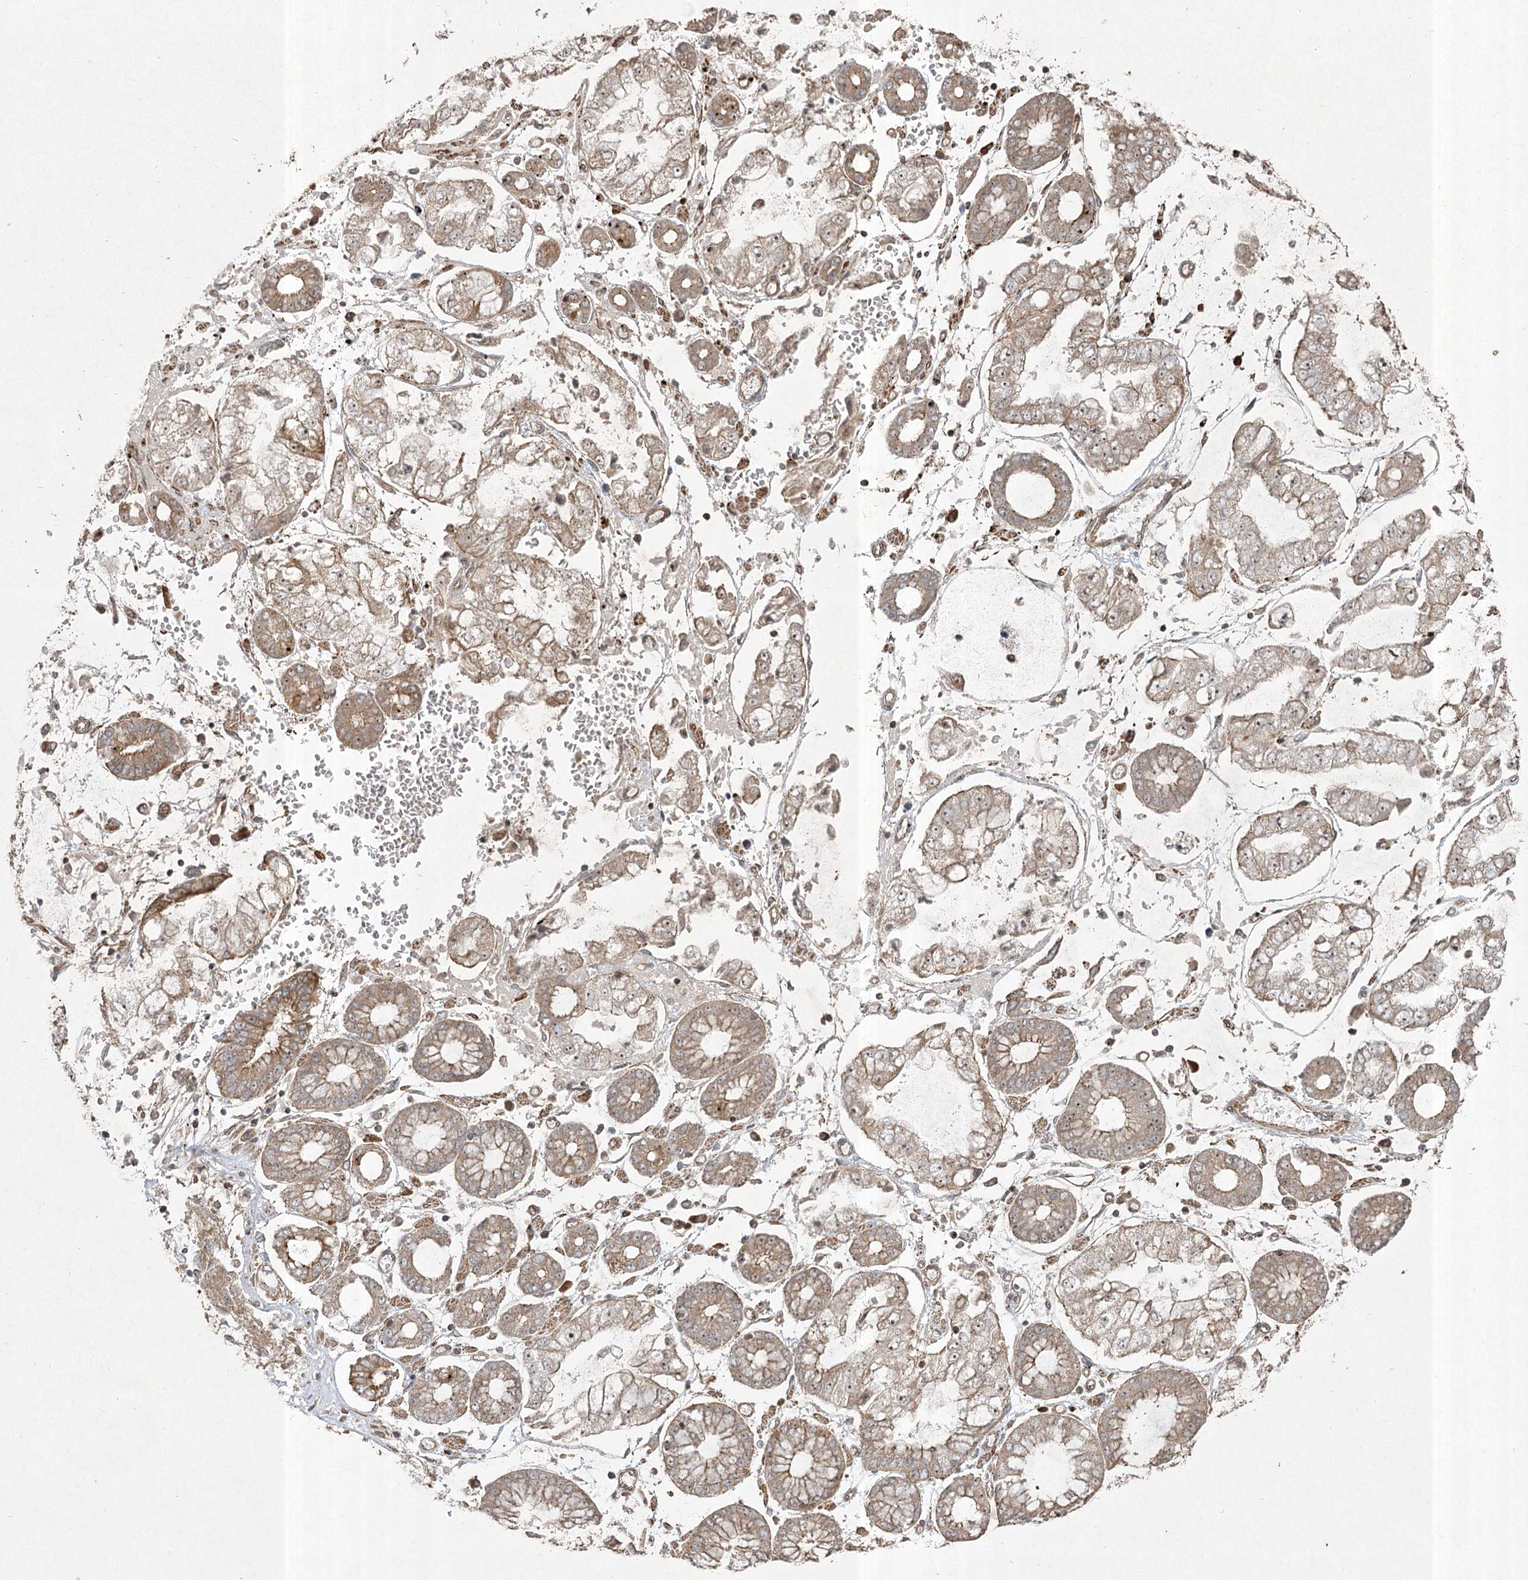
{"staining": {"intensity": "moderate", "quantity": ">75%", "location": "cytoplasmic/membranous,nuclear"}, "tissue": "stomach cancer", "cell_type": "Tumor cells", "image_type": "cancer", "snomed": [{"axis": "morphology", "description": "Adenocarcinoma, NOS"}, {"axis": "topography", "description": "Stomach"}], "caption": "Human stomach cancer stained with a brown dye demonstrates moderate cytoplasmic/membranous and nuclear positive staining in about >75% of tumor cells.", "gene": "CPLANE1", "patient": {"sex": "male", "age": 76}}